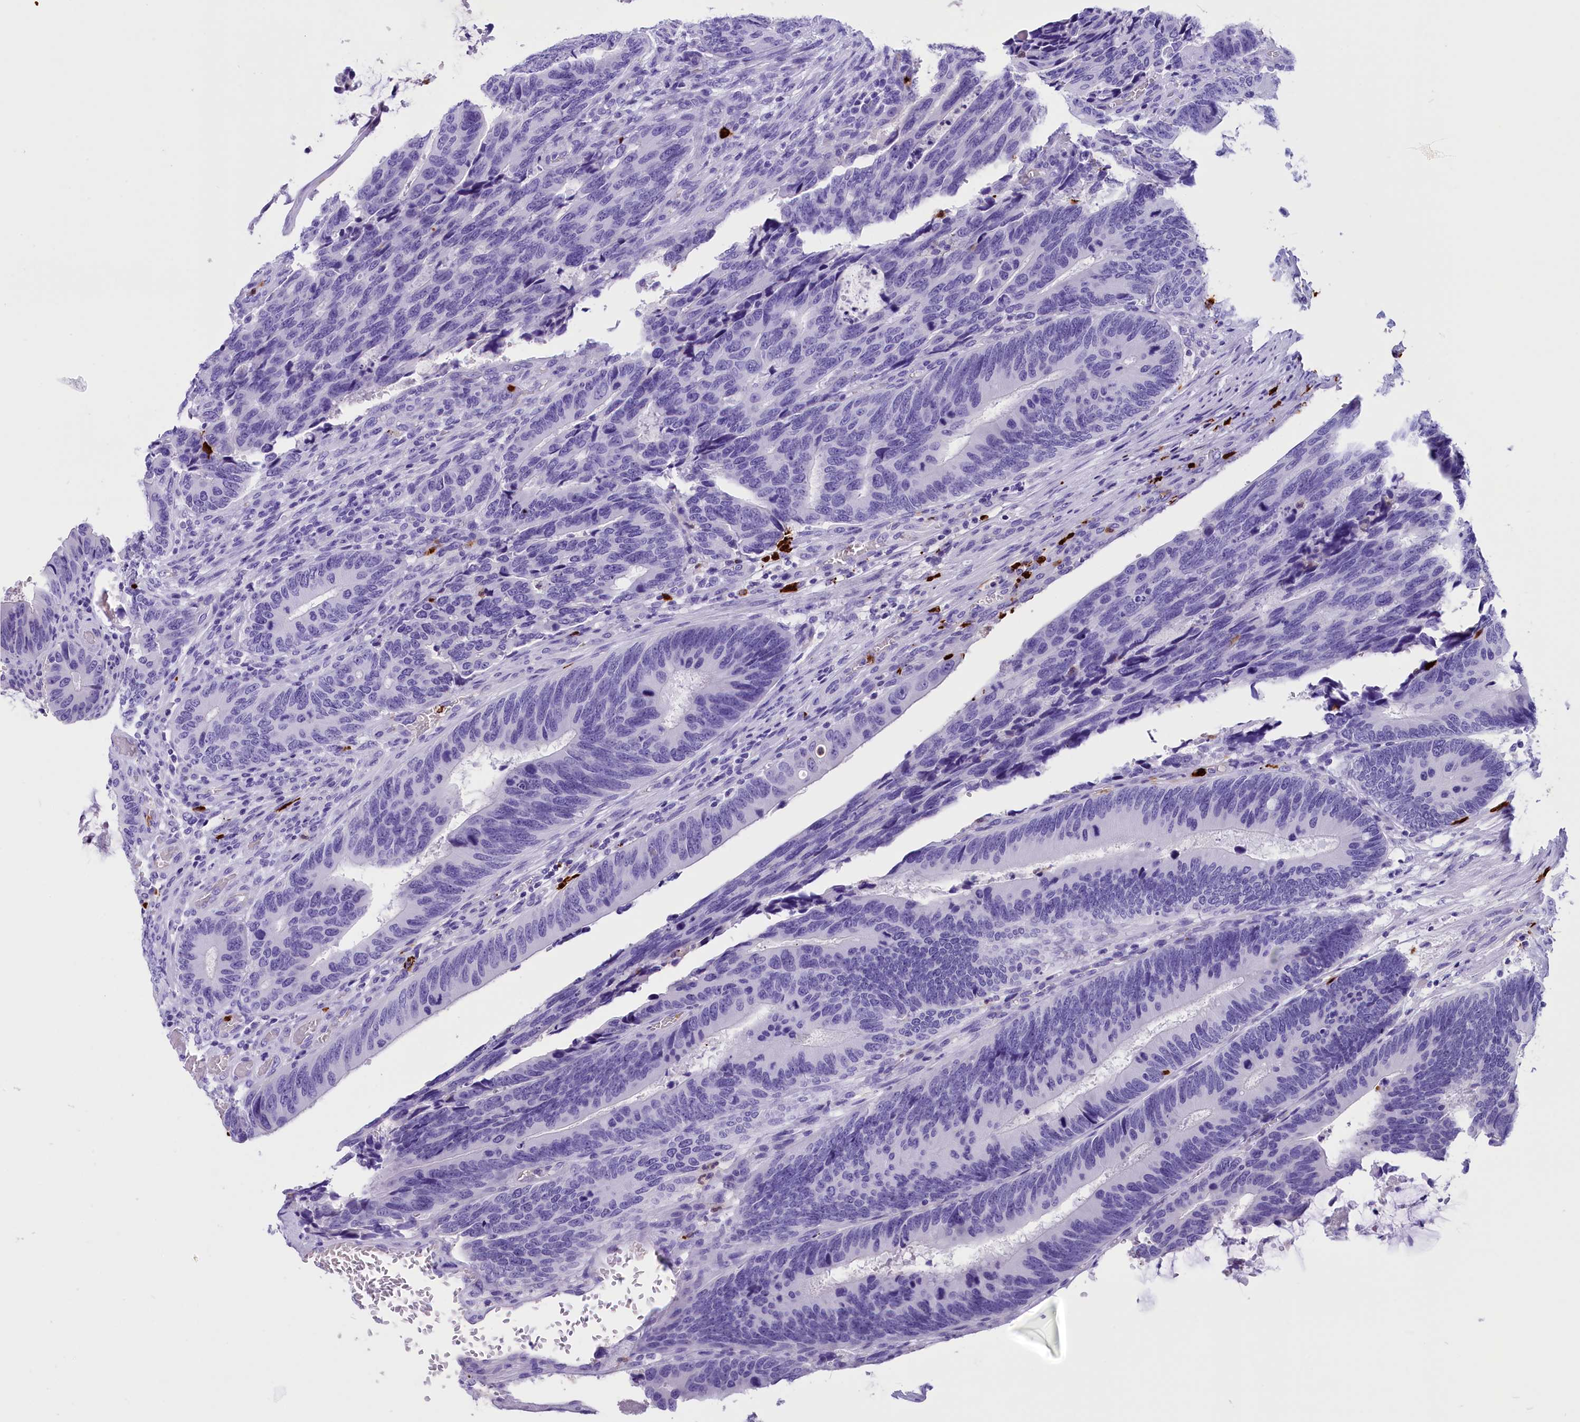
{"staining": {"intensity": "negative", "quantity": "none", "location": "none"}, "tissue": "colorectal cancer", "cell_type": "Tumor cells", "image_type": "cancer", "snomed": [{"axis": "morphology", "description": "Adenocarcinoma, NOS"}, {"axis": "topography", "description": "Colon"}], "caption": "This is a micrograph of immunohistochemistry (IHC) staining of colorectal cancer (adenocarcinoma), which shows no staining in tumor cells.", "gene": "CLC", "patient": {"sex": "male", "age": 87}}